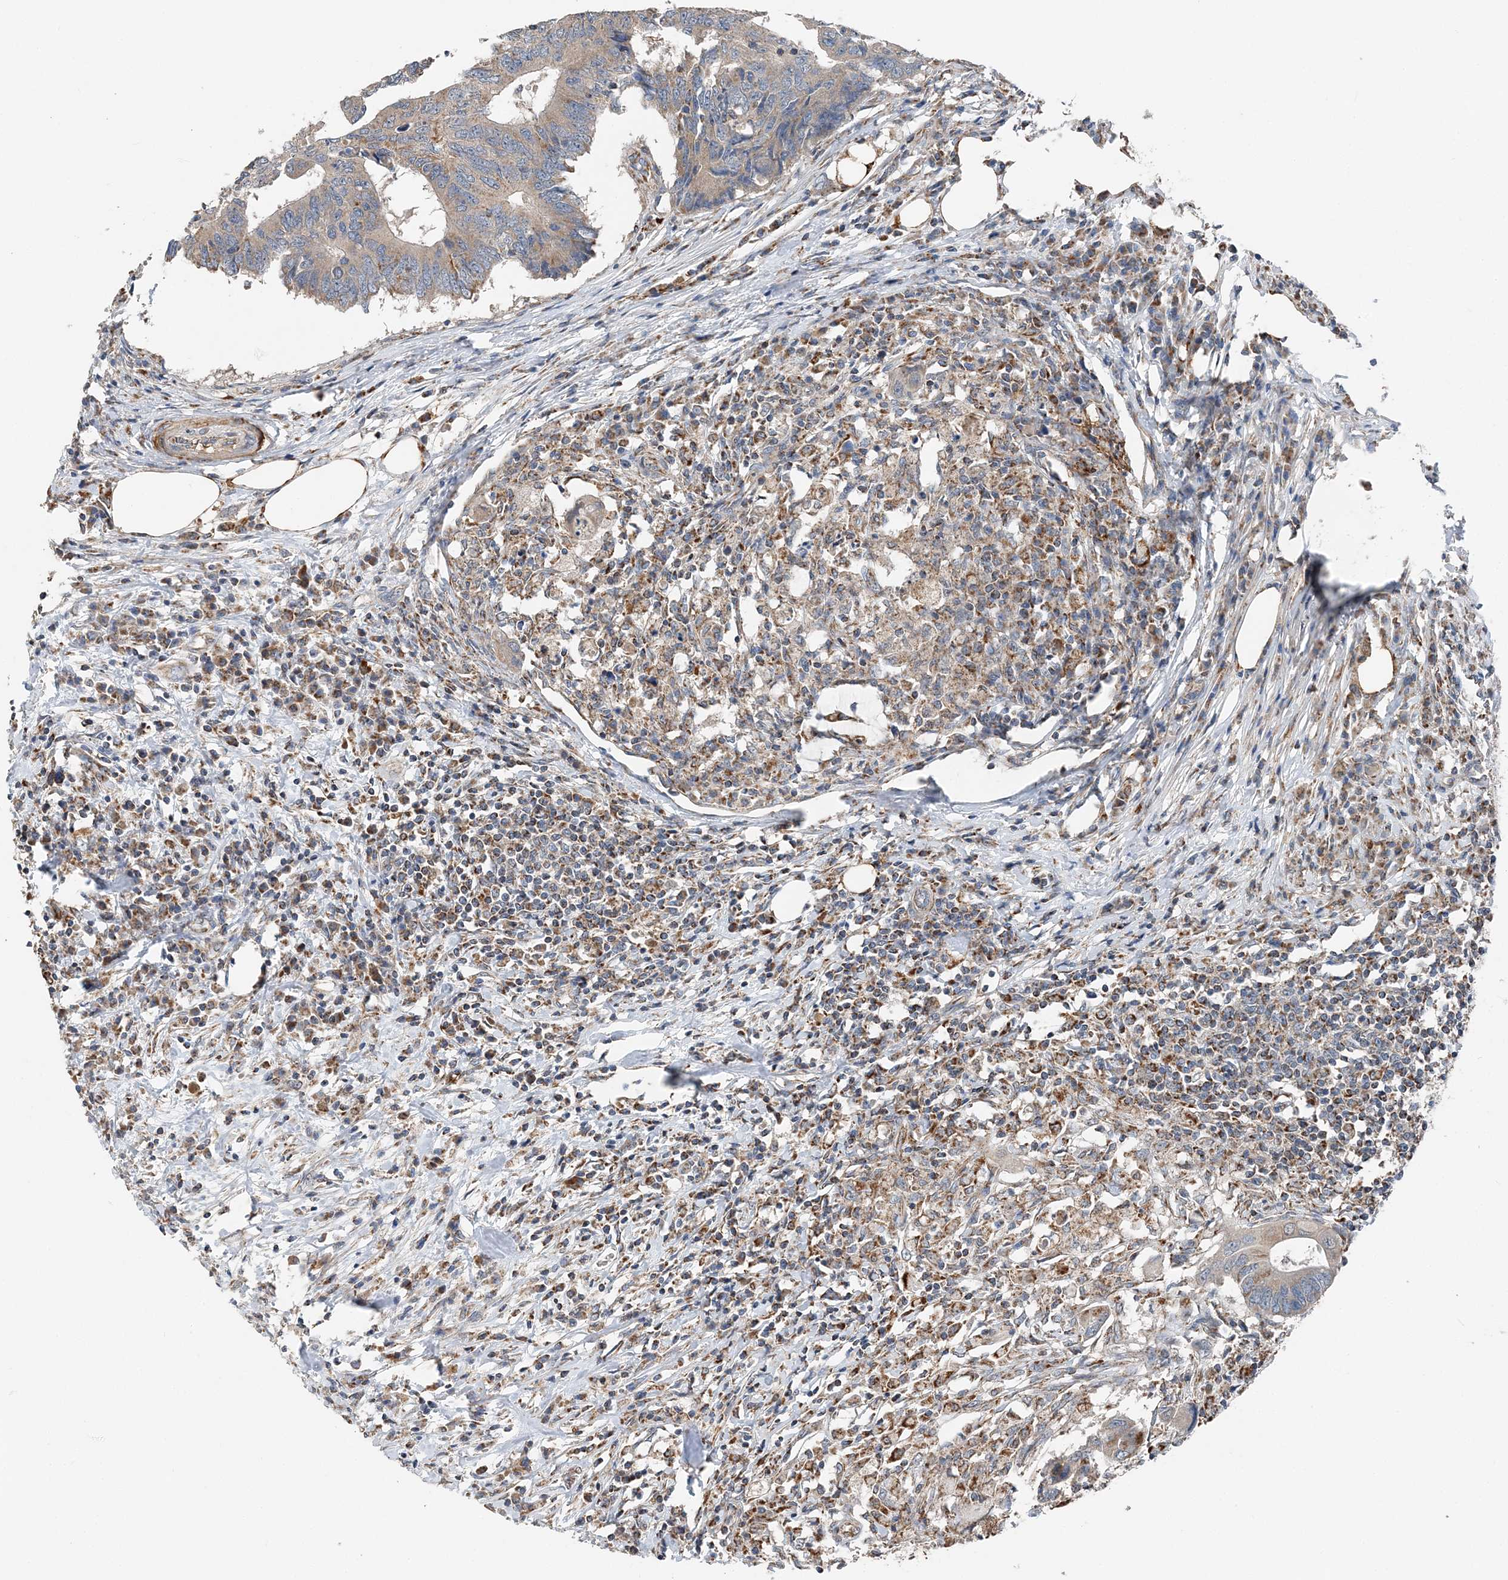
{"staining": {"intensity": "weak", "quantity": "25%-75%", "location": "cytoplasmic/membranous"}, "tissue": "colorectal cancer", "cell_type": "Tumor cells", "image_type": "cancer", "snomed": [{"axis": "morphology", "description": "Adenocarcinoma, NOS"}, {"axis": "topography", "description": "Colon"}], "caption": "Immunohistochemical staining of colorectal adenocarcinoma exhibits weak cytoplasmic/membranous protein expression in approximately 25%-75% of tumor cells.", "gene": "SPRY2", "patient": {"sex": "male", "age": 71}}